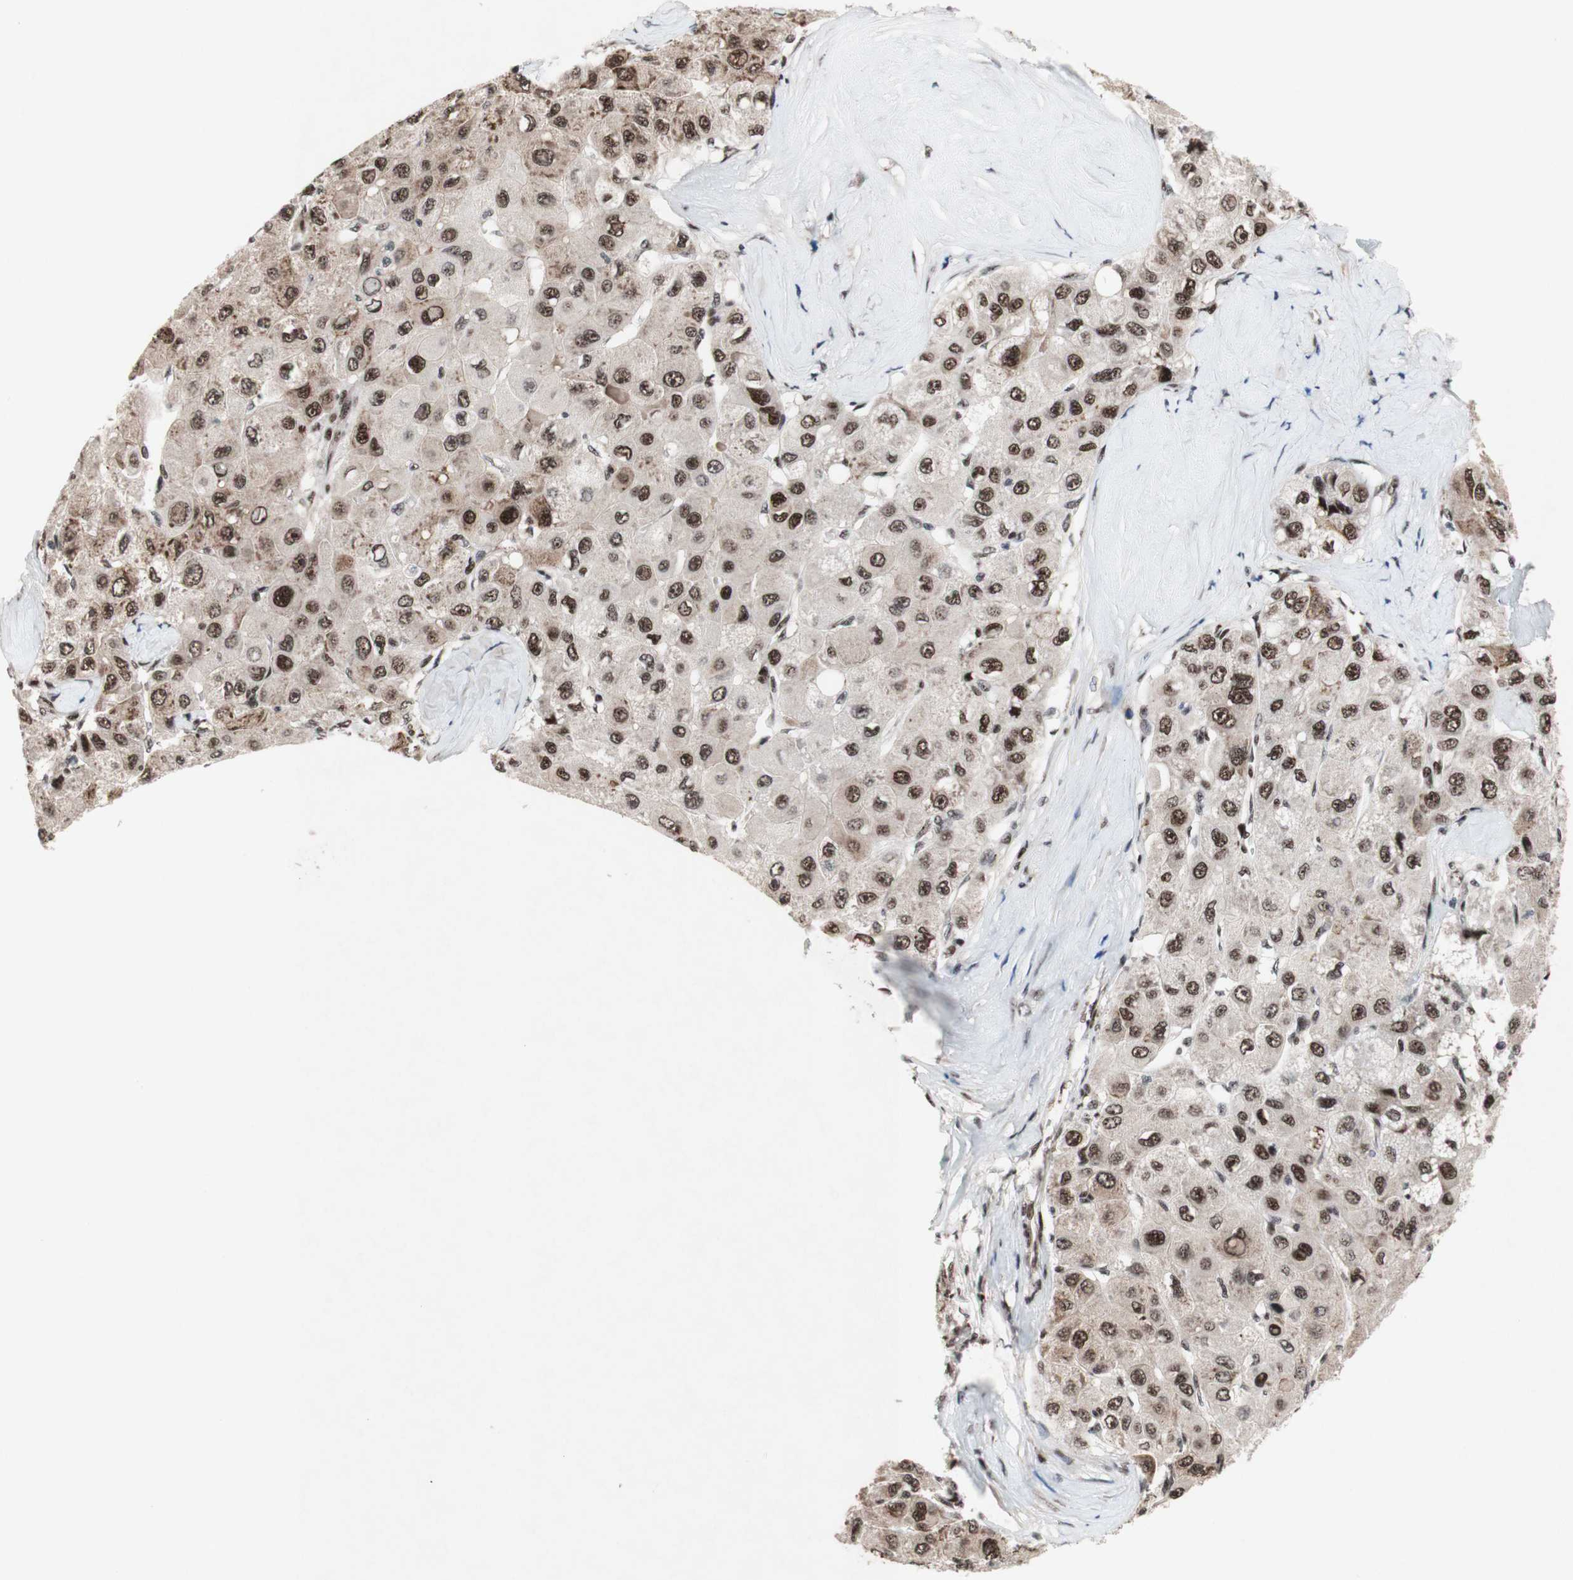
{"staining": {"intensity": "strong", "quantity": ">75%", "location": "nuclear"}, "tissue": "liver cancer", "cell_type": "Tumor cells", "image_type": "cancer", "snomed": [{"axis": "morphology", "description": "Carcinoma, Hepatocellular, NOS"}, {"axis": "topography", "description": "Liver"}], "caption": "A brown stain shows strong nuclear staining of a protein in human liver cancer (hepatocellular carcinoma) tumor cells. (brown staining indicates protein expression, while blue staining denotes nuclei).", "gene": "TLE1", "patient": {"sex": "male", "age": 80}}